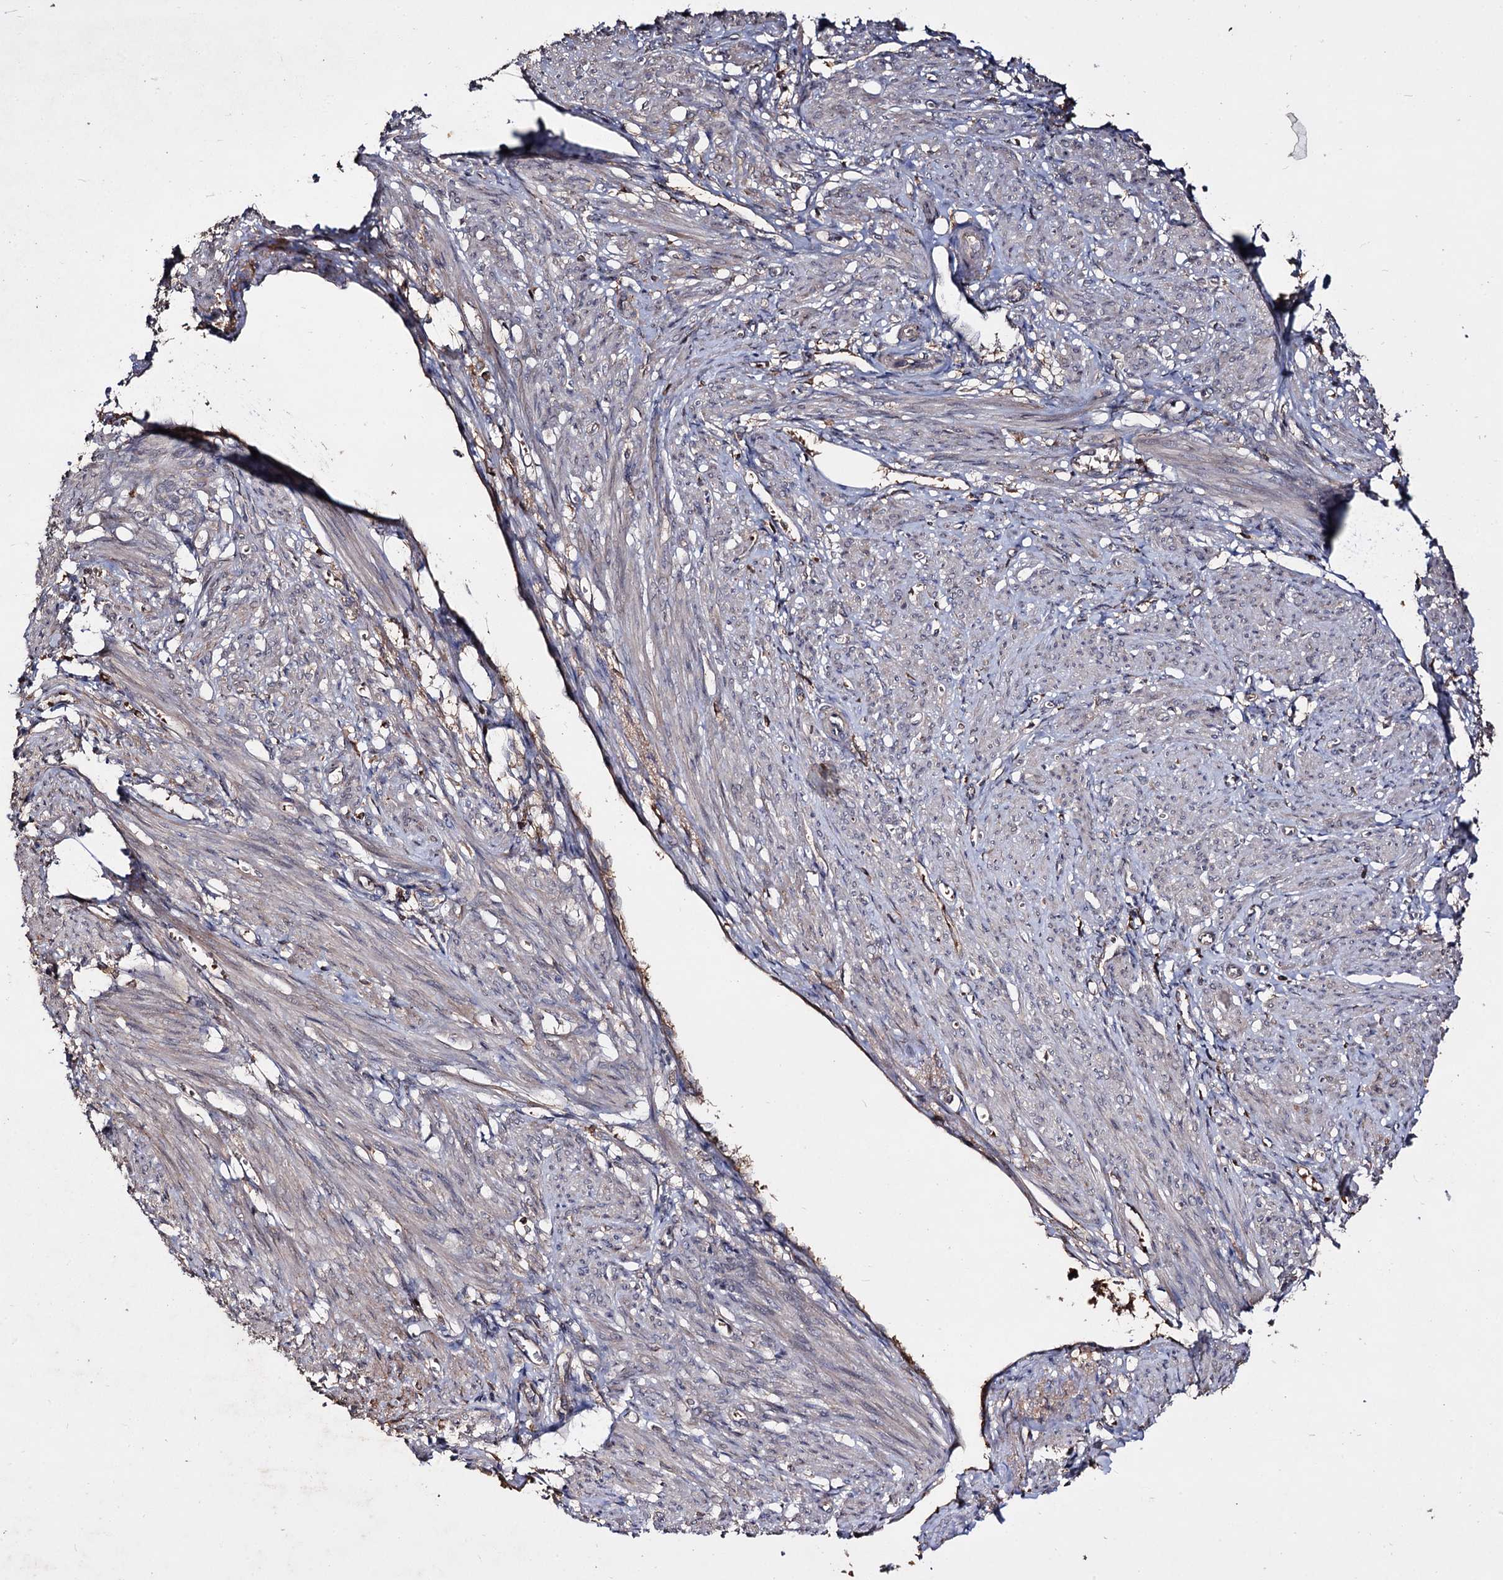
{"staining": {"intensity": "weak", "quantity": "<25%", "location": "cytoplasmic/membranous"}, "tissue": "smooth muscle", "cell_type": "Smooth muscle cells", "image_type": "normal", "snomed": [{"axis": "morphology", "description": "Normal tissue, NOS"}, {"axis": "topography", "description": "Smooth muscle"}], "caption": "The photomicrograph shows no significant positivity in smooth muscle cells of smooth muscle. Brightfield microscopy of IHC stained with DAB (3,3'-diaminobenzidine) (brown) and hematoxylin (blue), captured at high magnification.", "gene": "ARFIP2", "patient": {"sex": "female", "age": 39}}